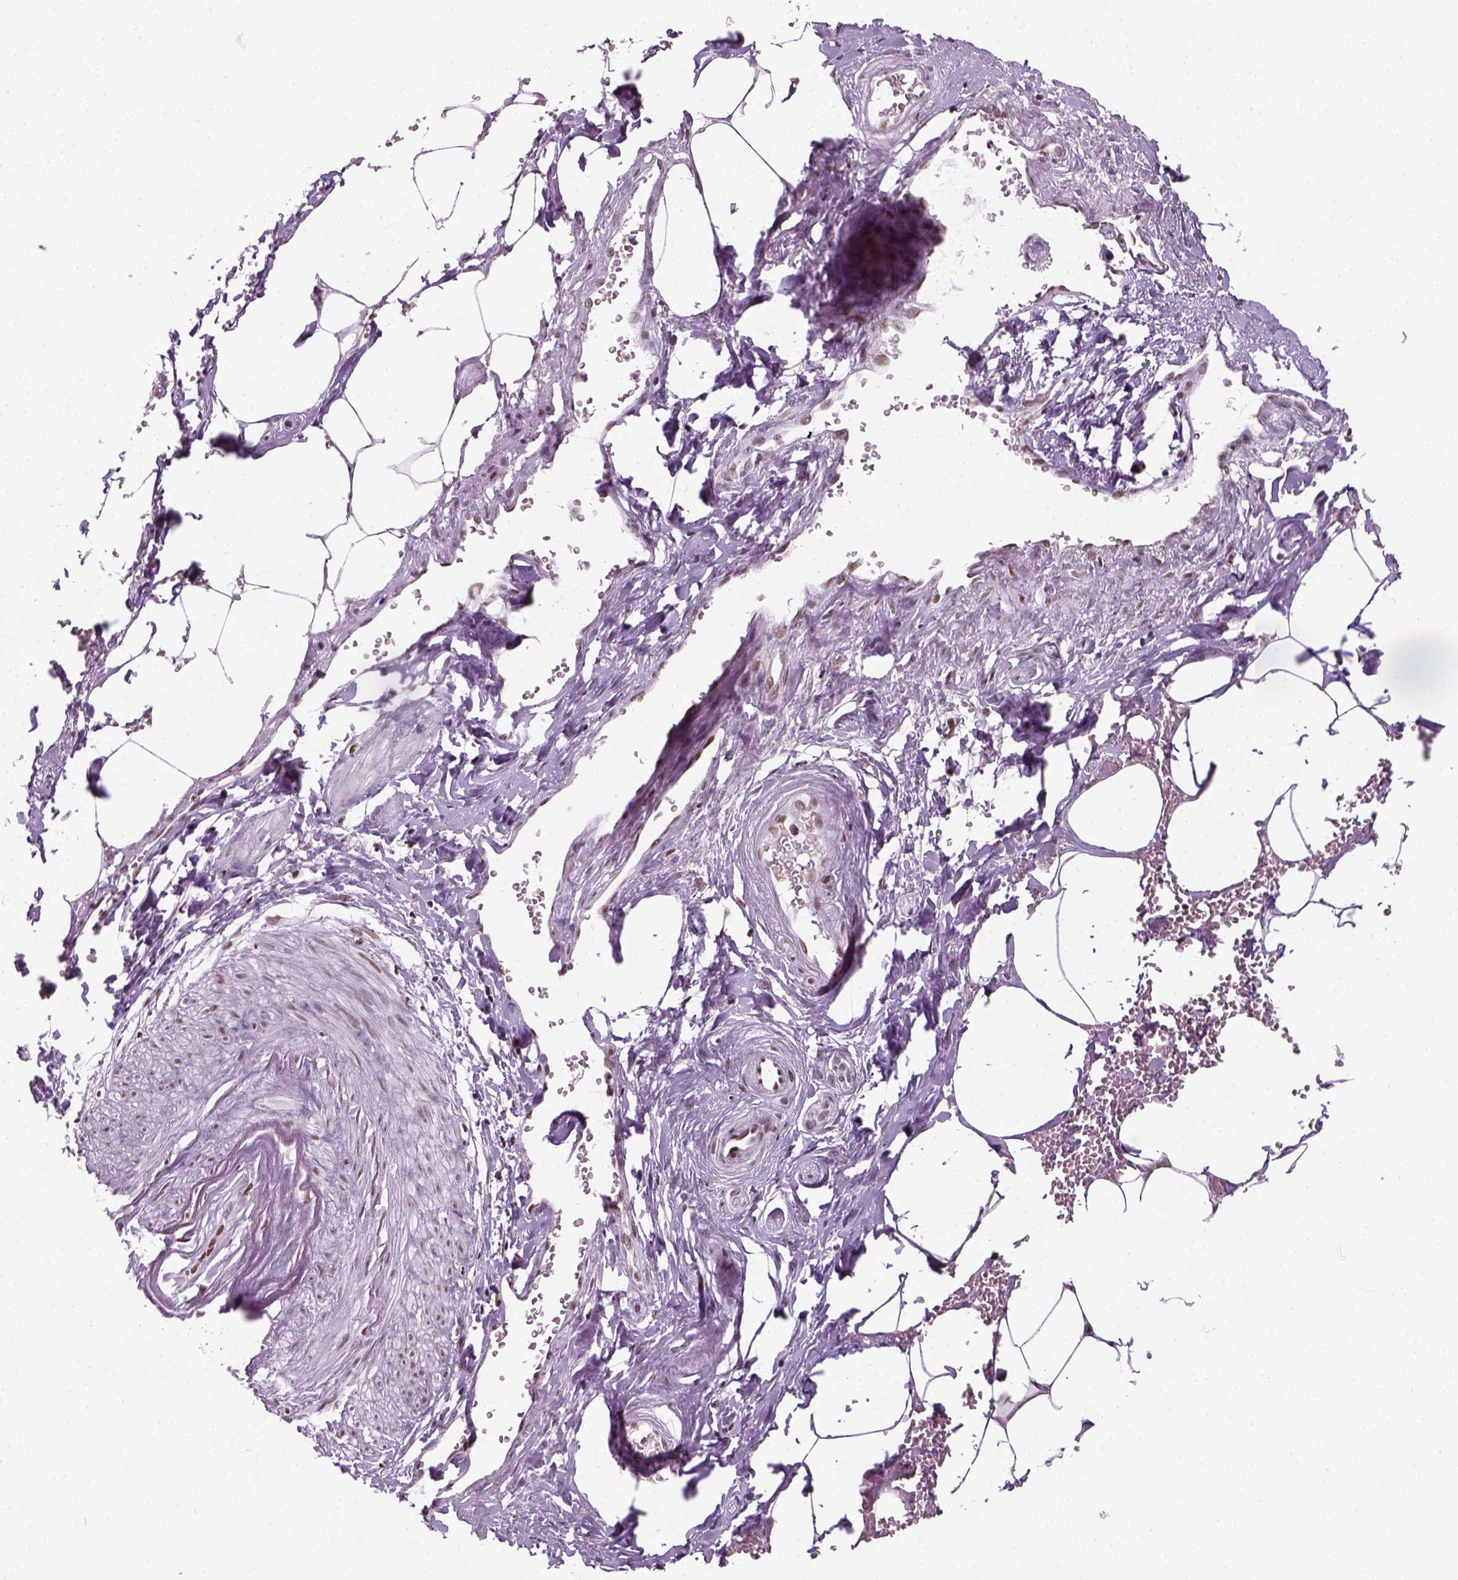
{"staining": {"intensity": "weak", "quantity": ">75%", "location": "nuclear"}, "tissue": "adipose tissue", "cell_type": "Adipocytes", "image_type": "normal", "snomed": [{"axis": "morphology", "description": "Normal tissue, NOS"}, {"axis": "topography", "description": "Prostate"}, {"axis": "topography", "description": "Peripheral nerve tissue"}], "caption": "Immunohistochemistry photomicrograph of unremarkable adipose tissue: human adipose tissue stained using immunohistochemistry (IHC) exhibits low levels of weak protein expression localized specifically in the nuclear of adipocytes, appearing as a nuclear brown color.", "gene": "GTF2F1", "patient": {"sex": "male", "age": 55}}